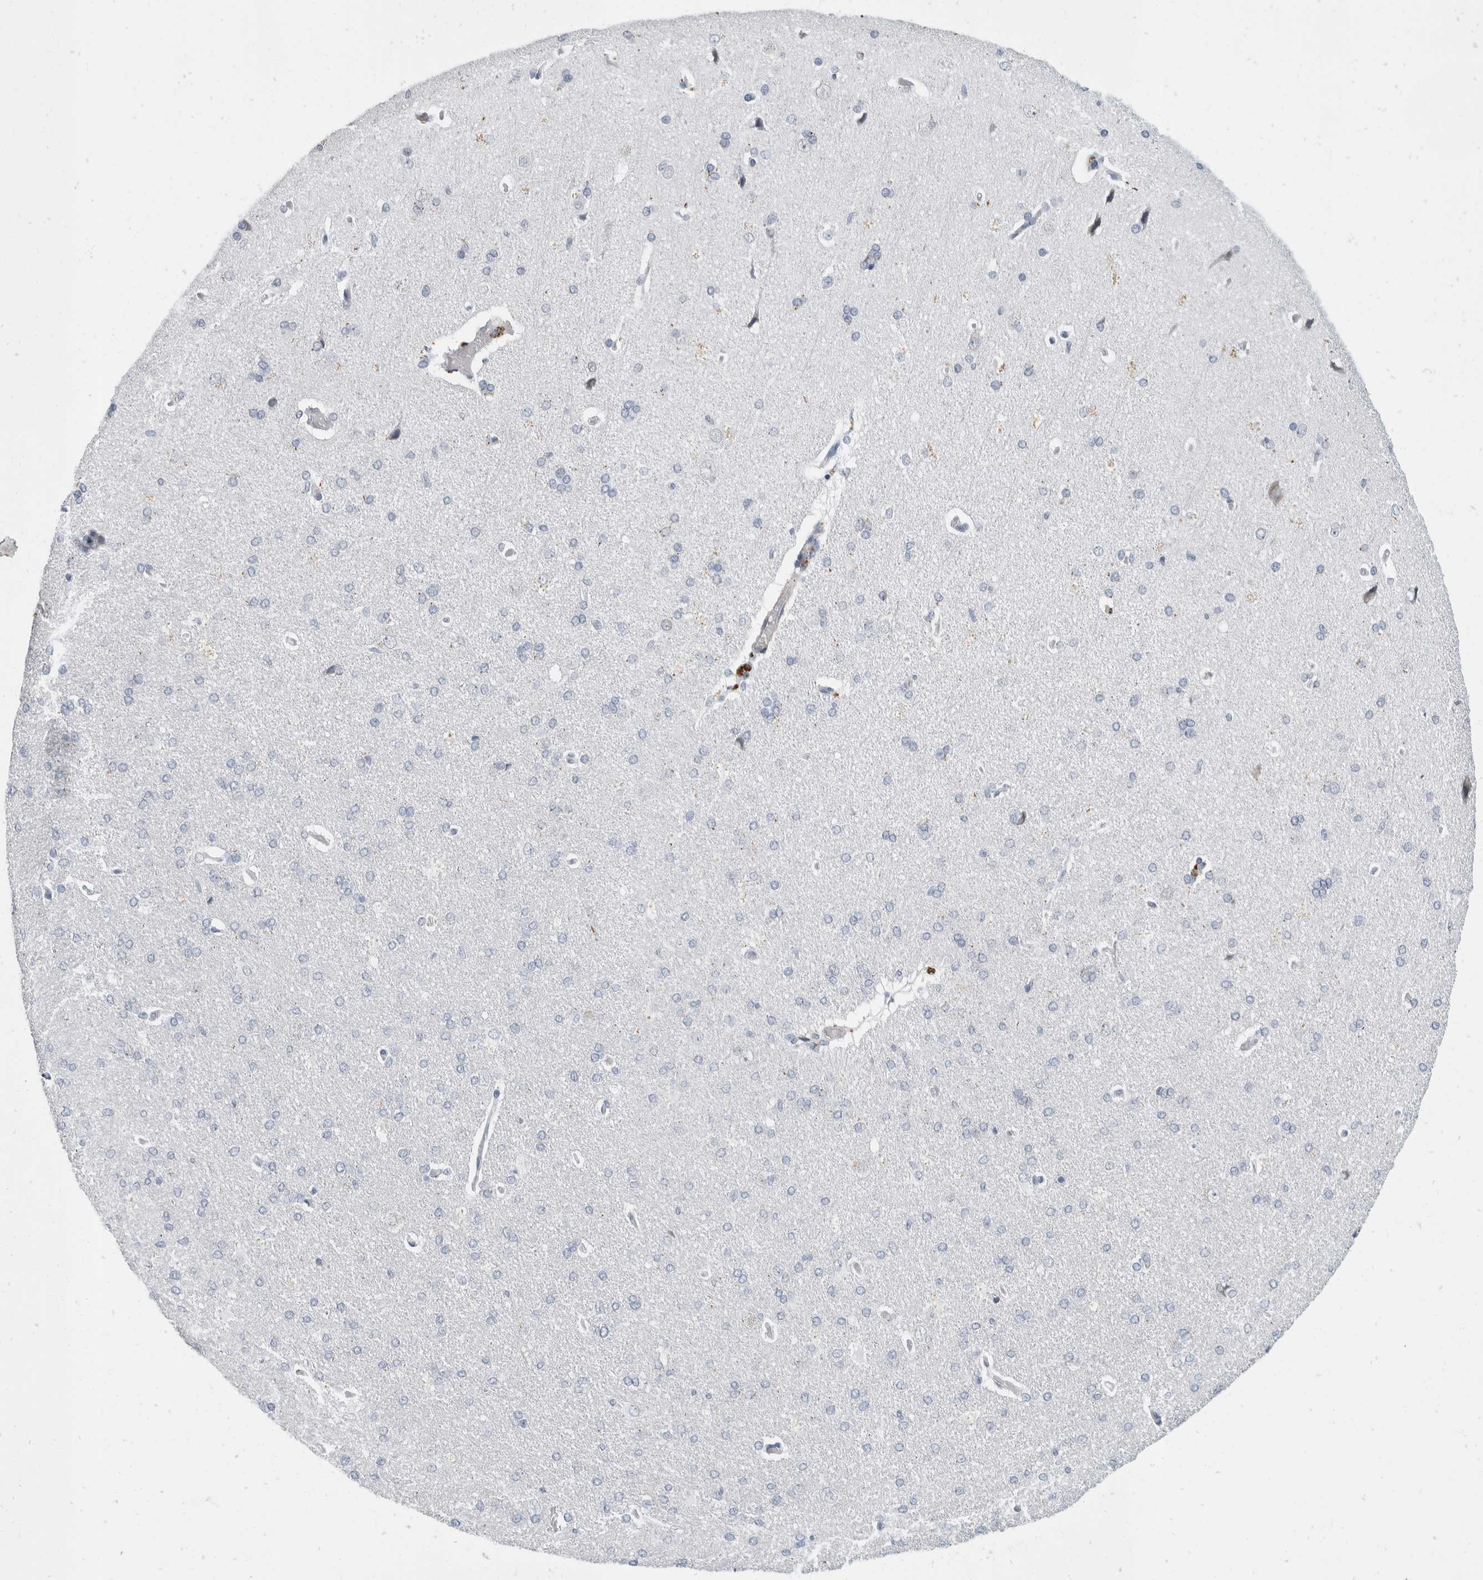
{"staining": {"intensity": "negative", "quantity": "none", "location": "none"}, "tissue": "cerebral cortex", "cell_type": "Endothelial cells", "image_type": "normal", "snomed": [{"axis": "morphology", "description": "Normal tissue, NOS"}, {"axis": "topography", "description": "Cerebral cortex"}], "caption": "Normal cerebral cortex was stained to show a protein in brown. There is no significant staining in endothelial cells.", "gene": "CATSPERD", "patient": {"sex": "male", "age": 62}}